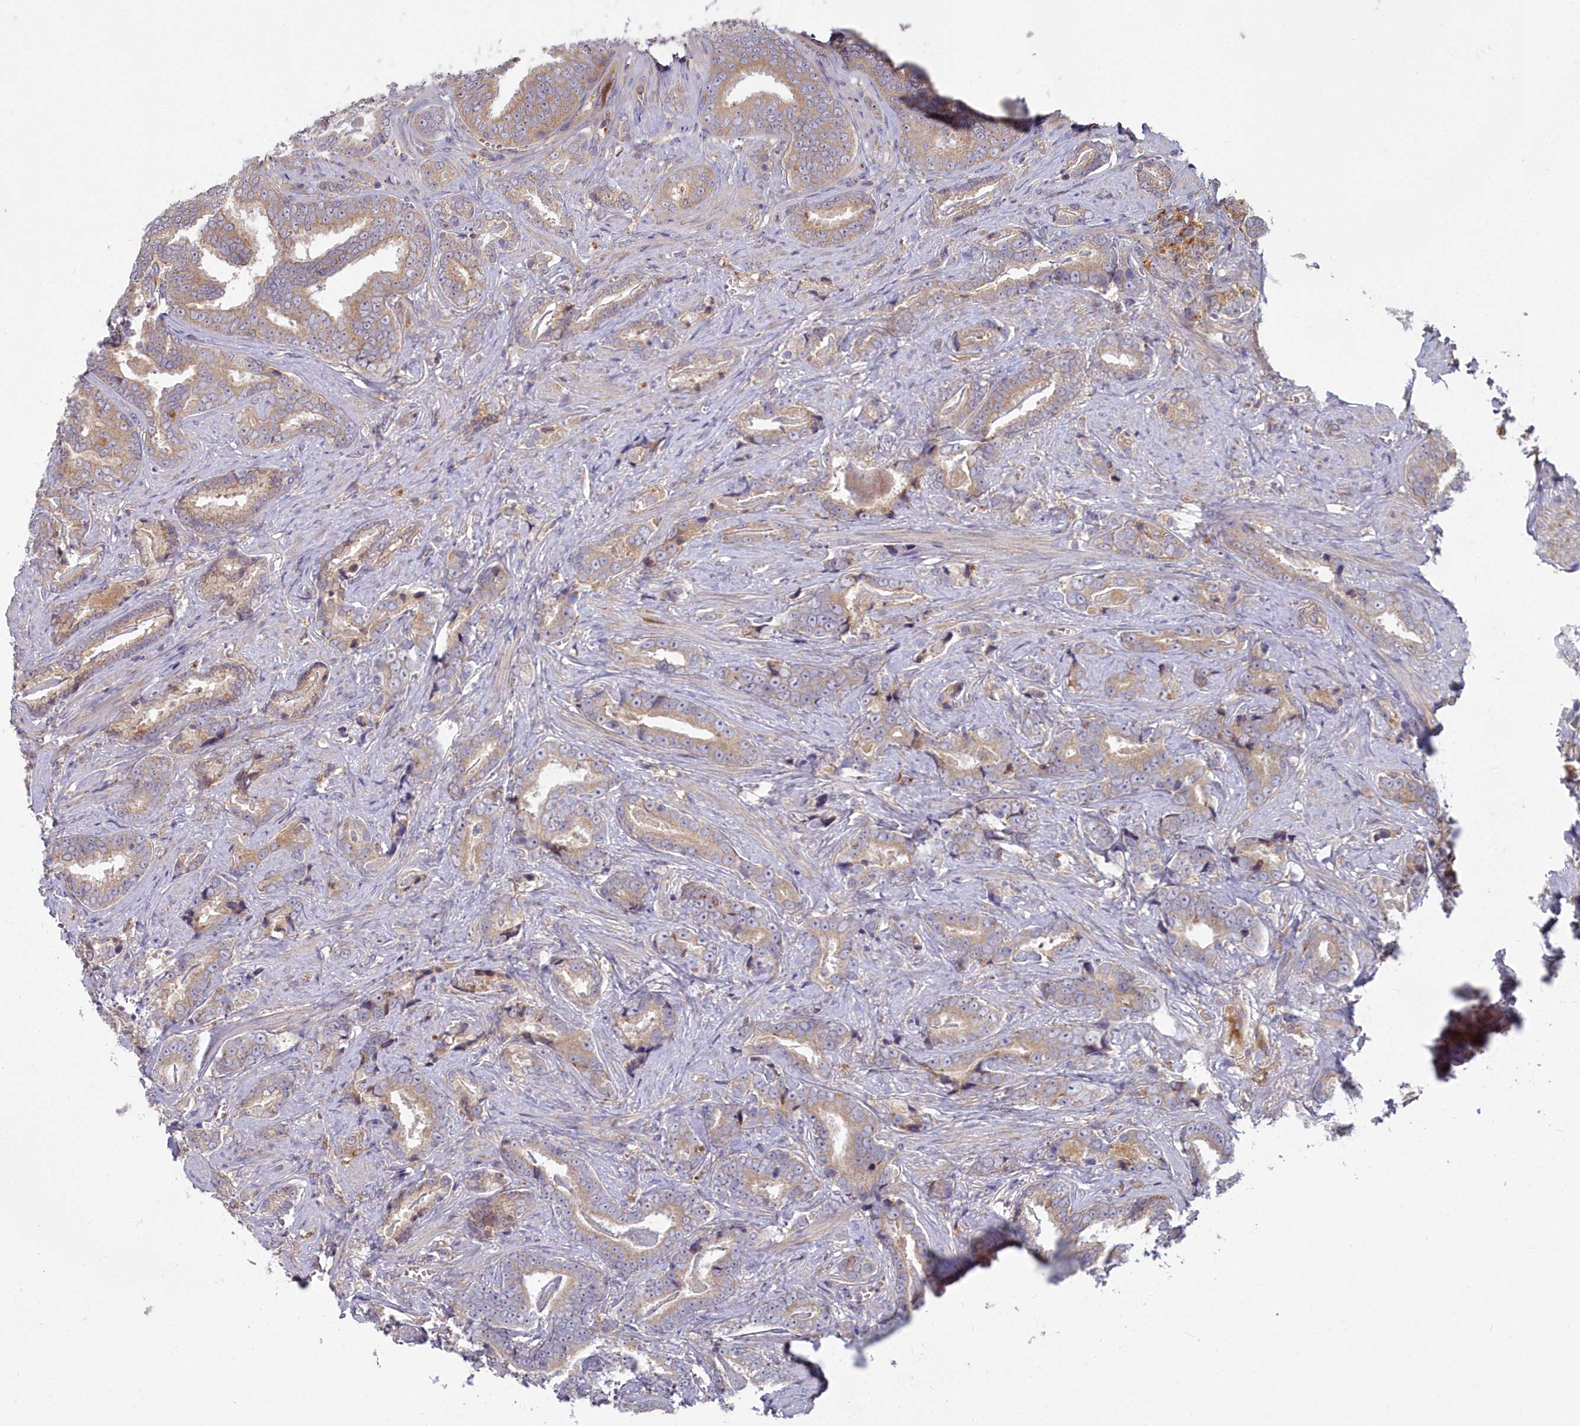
{"staining": {"intensity": "weak", "quantity": ">75%", "location": "cytoplasmic/membranous"}, "tissue": "prostate cancer", "cell_type": "Tumor cells", "image_type": "cancer", "snomed": [{"axis": "morphology", "description": "Adenocarcinoma, High grade"}, {"axis": "topography", "description": "Prostate"}], "caption": "DAB (3,3'-diaminobenzidine) immunohistochemical staining of prostate cancer reveals weak cytoplasmic/membranous protein staining in about >75% of tumor cells. (Brightfield microscopy of DAB IHC at high magnification).", "gene": "CCDC167", "patient": {"sex": "male", "age": 67}}